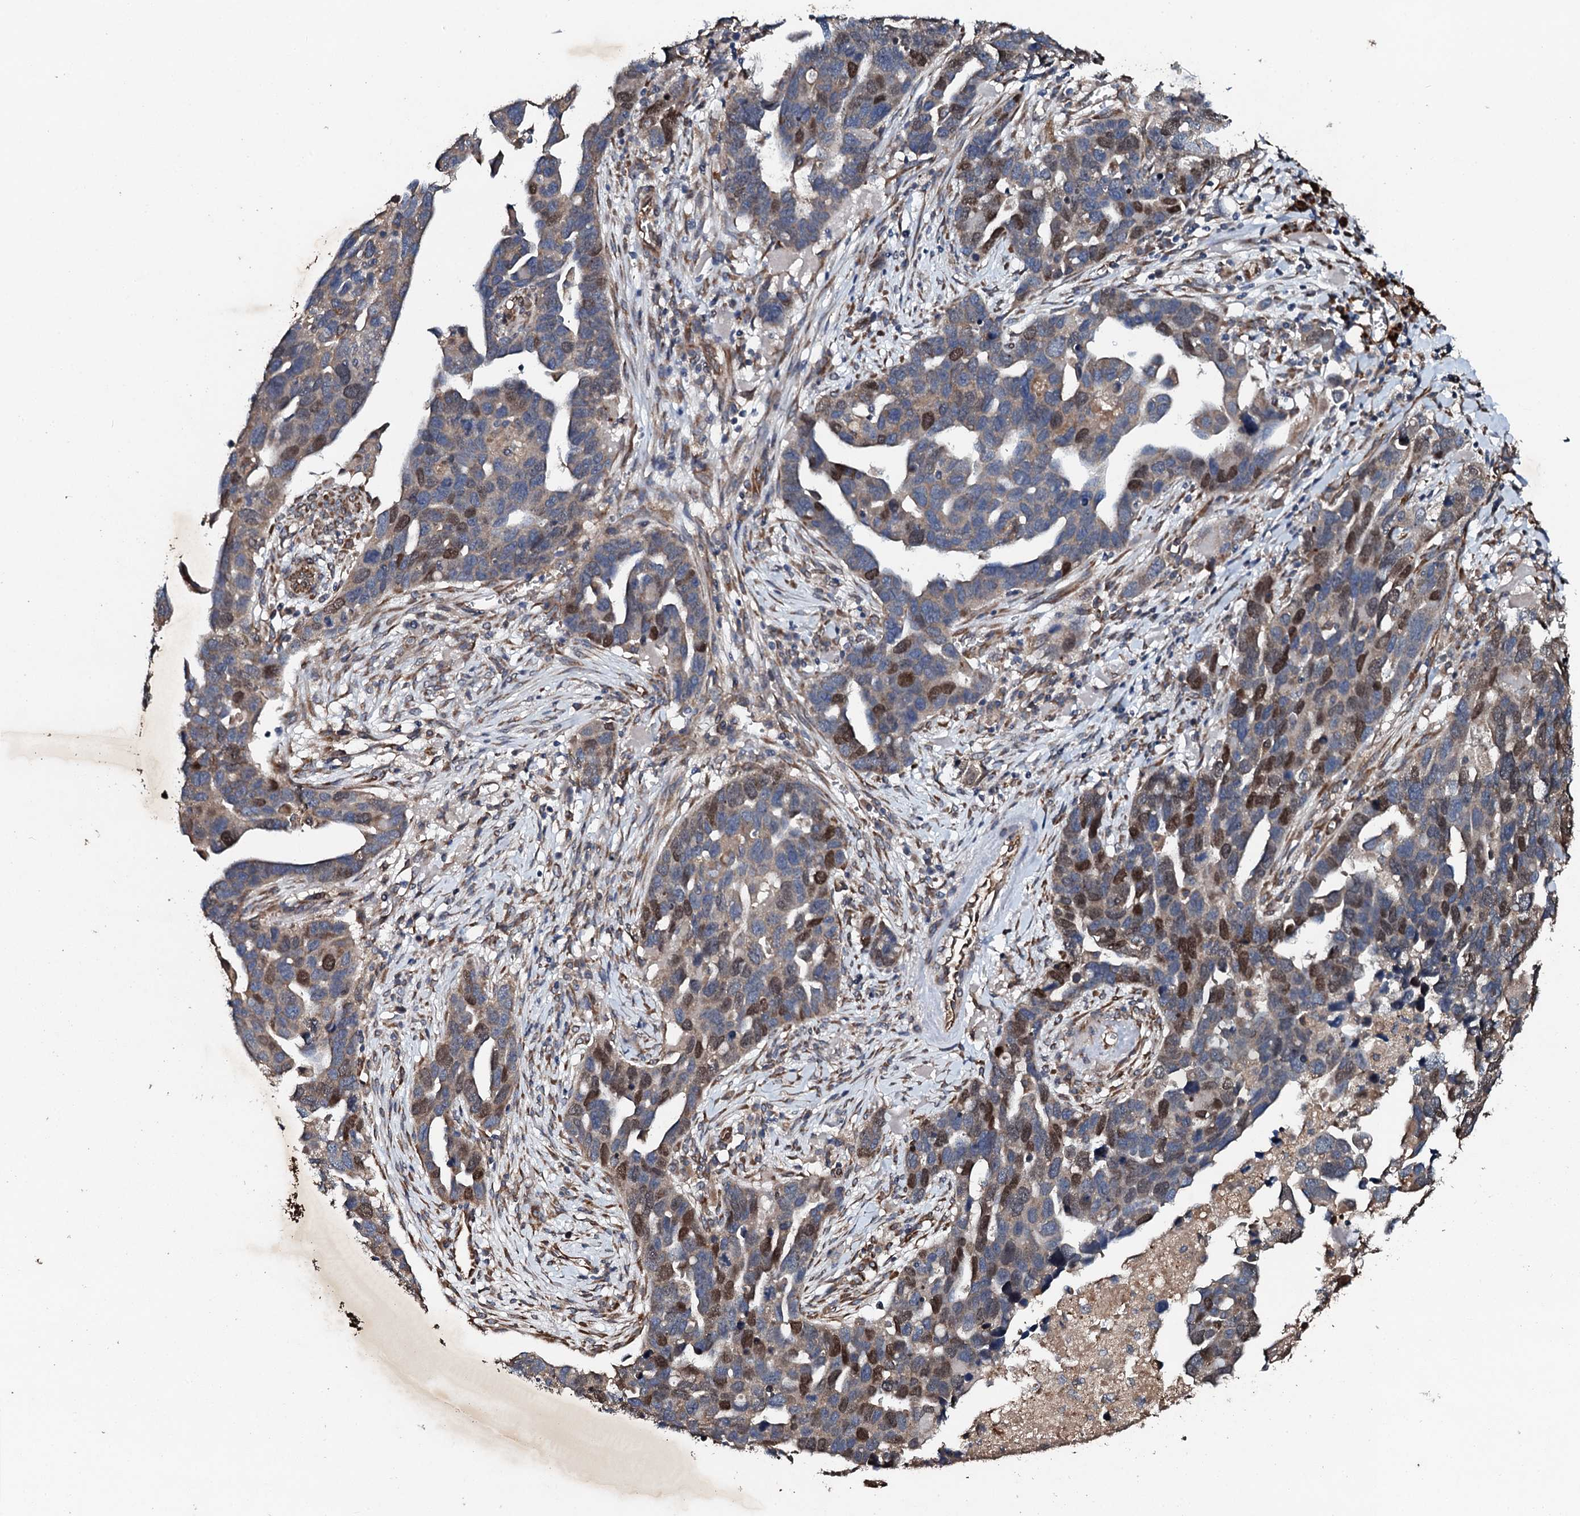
{"staining": {"intensity": "moderate", "quantity": "25%-75%", "location": "cytoplasmic/membranous,nuclear"}, "tissue": "ovarian cancer", "cell_type": "Tumor cells", "image_type": "cancer", "snomed": [{"axis": "morphology", "description": "Cystadenocarcinoma, serous, NOS"}, {"axis": "topography", "description": "Ovary"}], "caption": "Protein expression analysis of ovarian cancer shows moderate cytoplasmic/membranous and nuclear staining in about 25%-75% of tumor cells.", "gene": "ADAMTS10", "patient": {"sex": "female", "age": 54}}